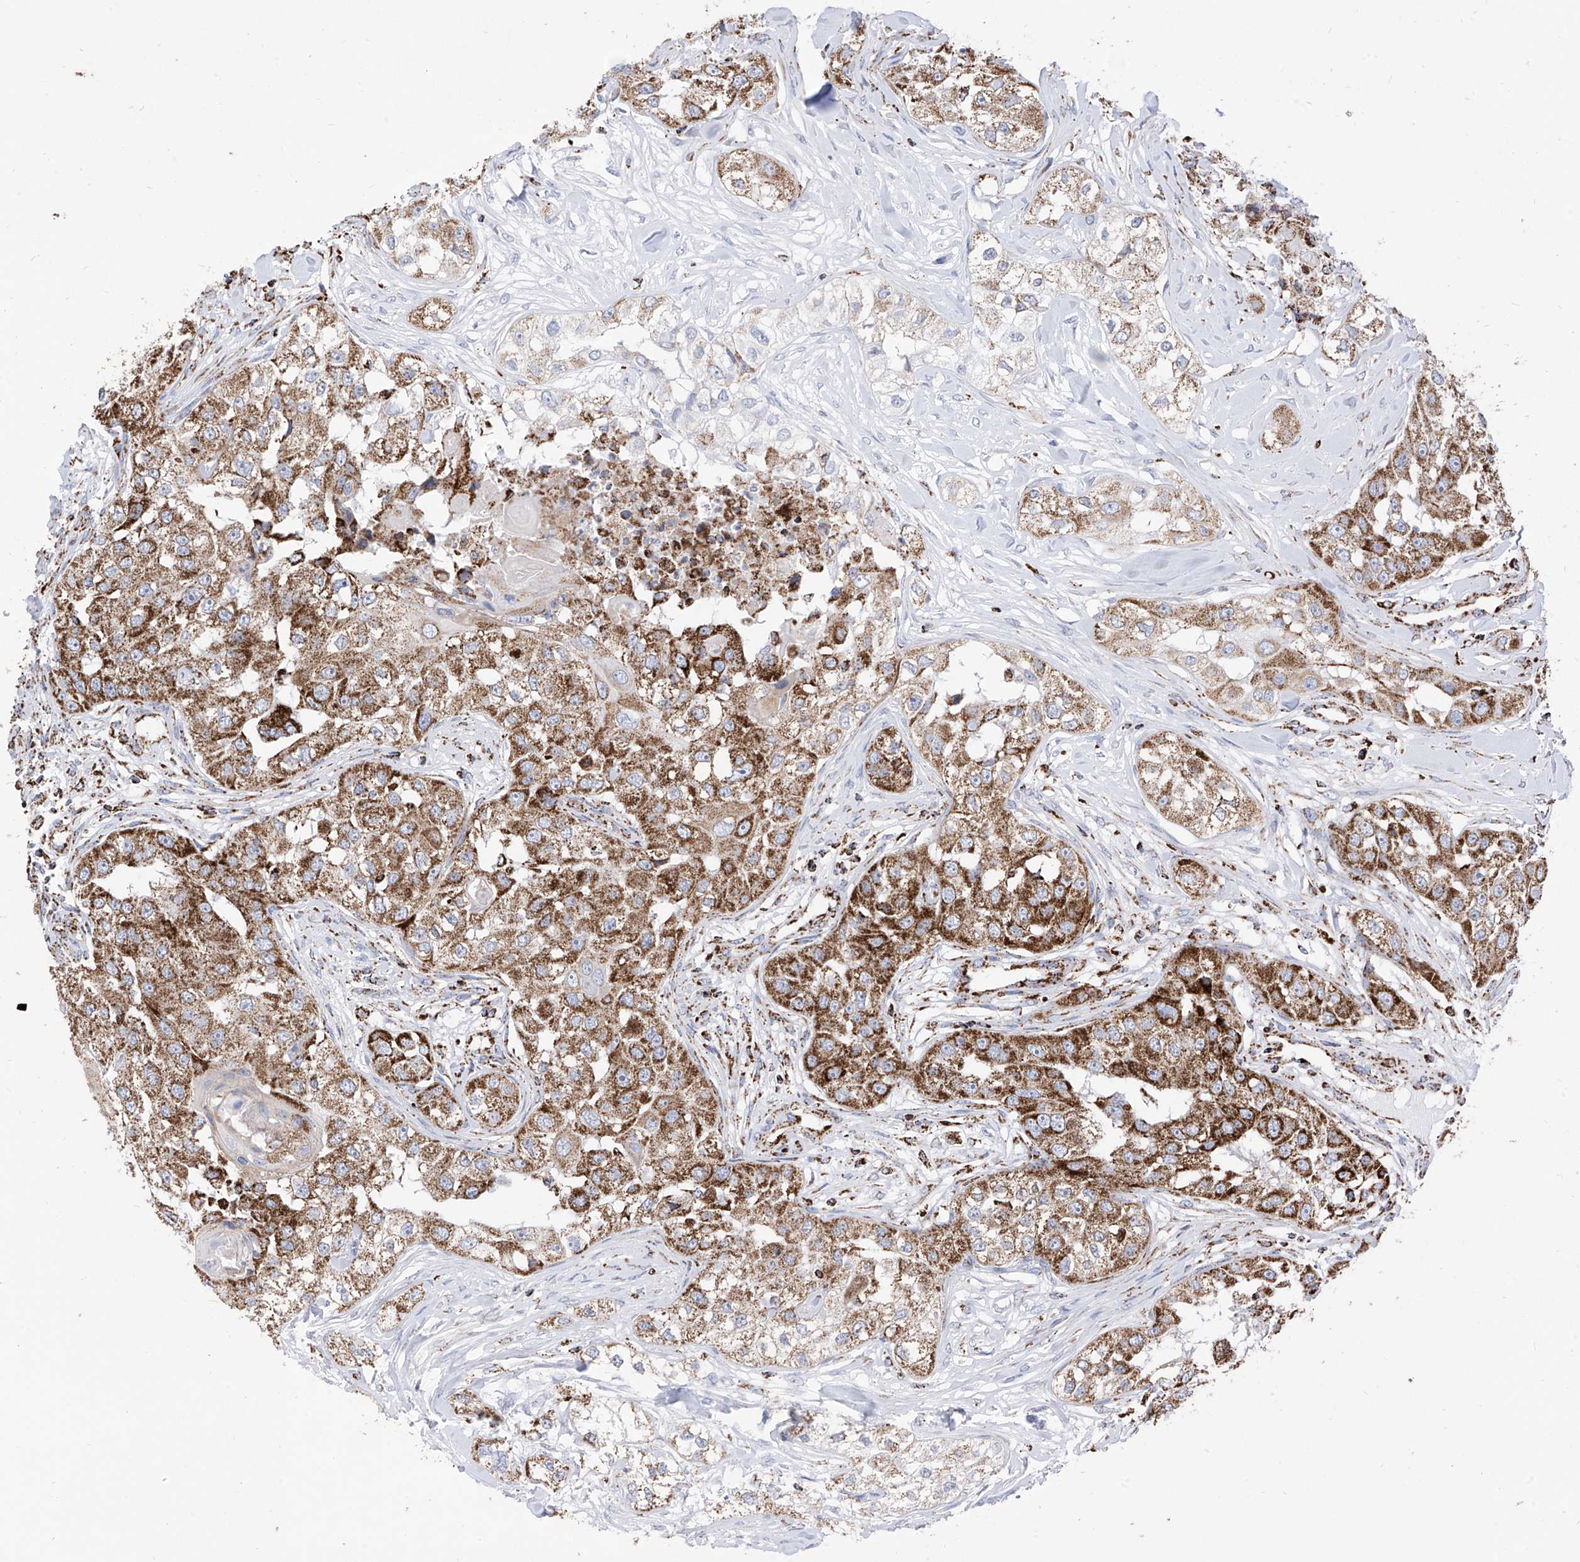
{"staining": {"intensity": "strong", "quantity": ">75%", "location": "cytoplasmic/membranous"}, "tissue": "head and neck cancer", "cell_type": "Tumor cells", "image_type": "cancer", "snomed": [{"axis": "morphology", "description": "Normal tissue, NOS"}, {"axis": "morphology", "description": "Squamous cell carcinoma, NOS"}, {"axis": "topography", "description": "Skeletal muscle"}, {"axis": "topography", "description": "Head-Neck"}], "caption": "Immunohistochemistry (IHC) photomicrograph of human head and neck cancer stained for a protein (brown), which demonstrates high levels of strong cytoplasmic/membranous staining in approximately >75% of tumor cells.", "gene": "COX5B", "patient": {"sex": "male", "age": 51}}